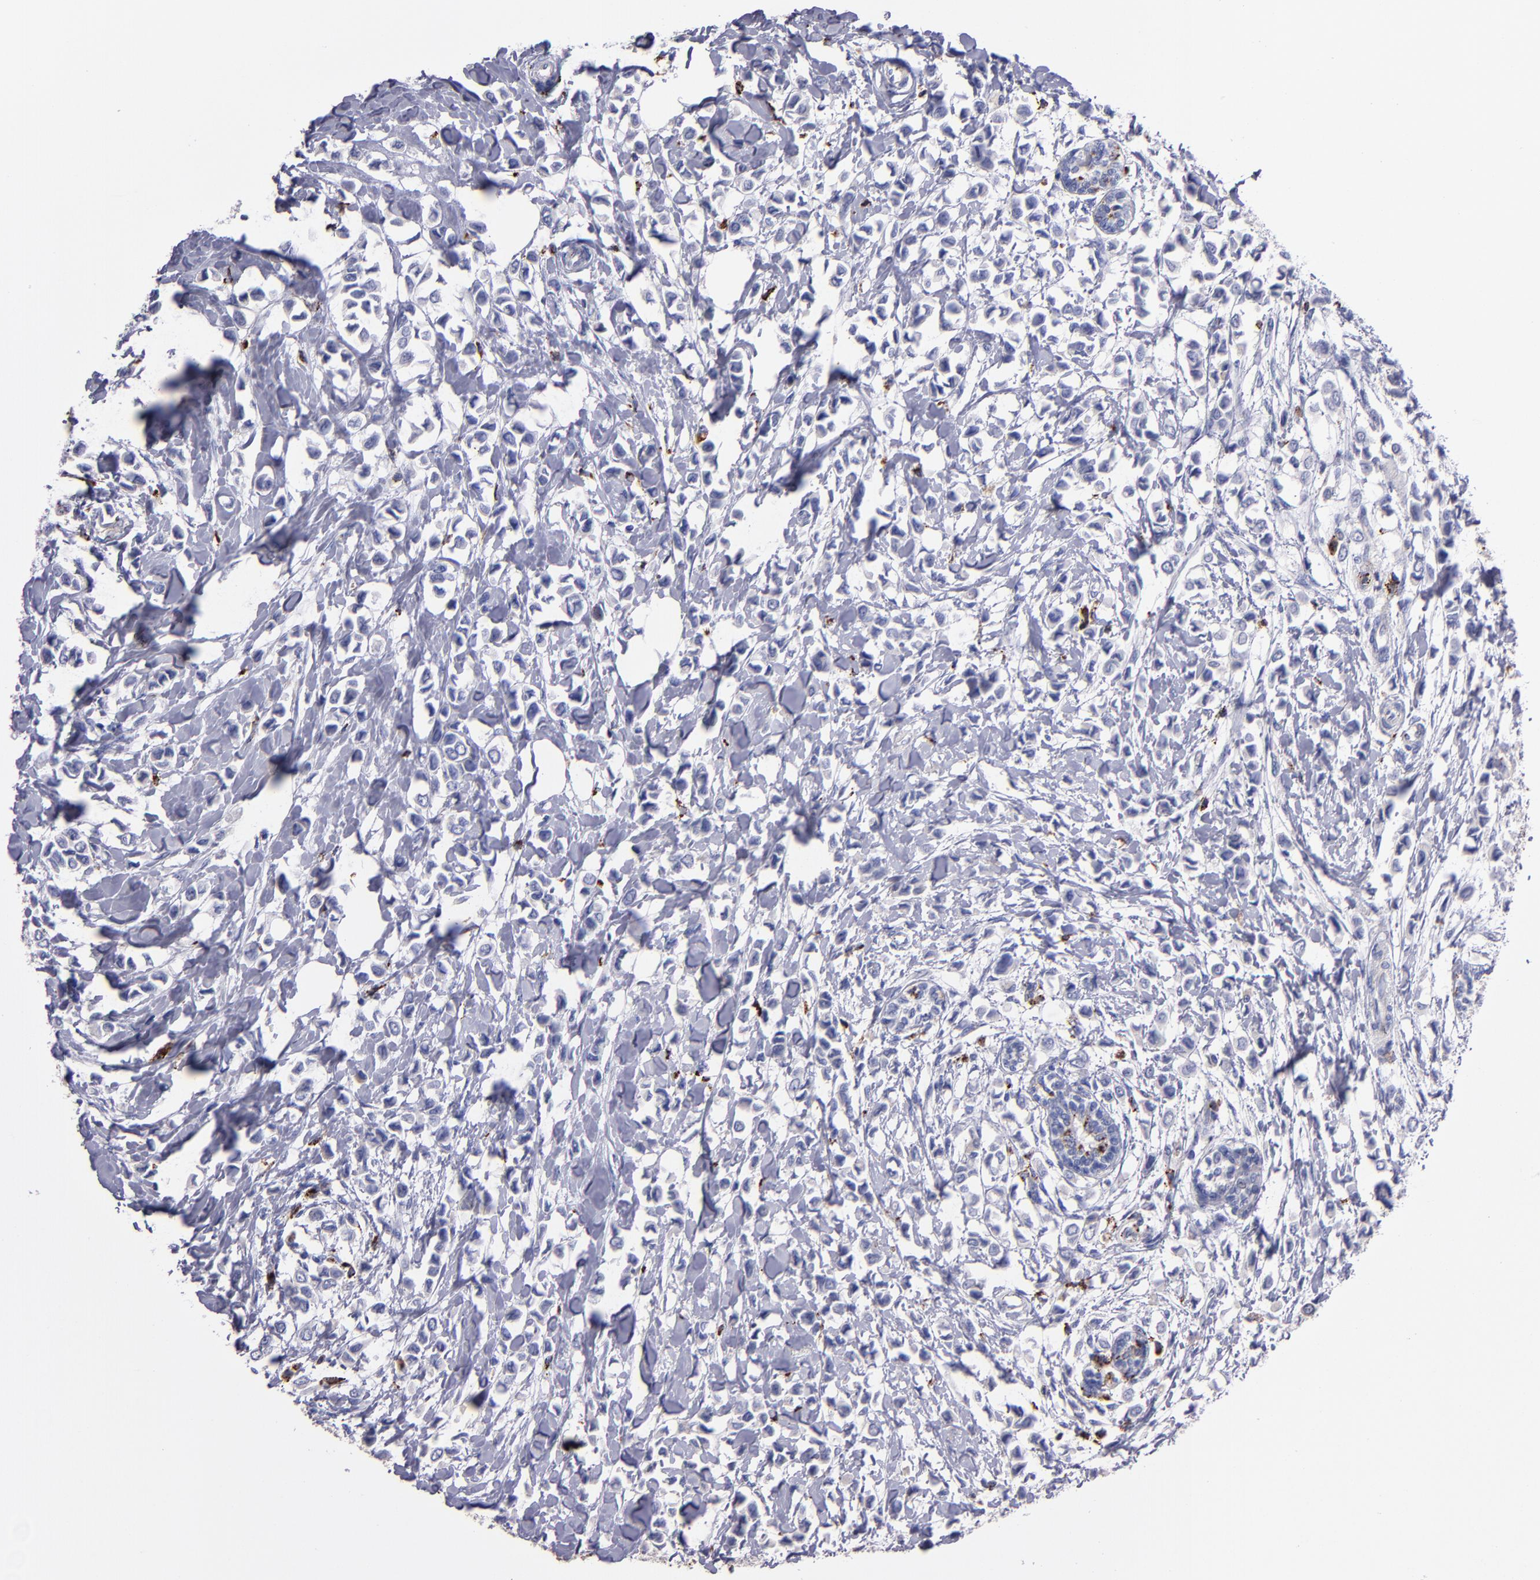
{"staining": {"intensity": "negative", "quantity": "none", "location": "none"}, "tissue": "breast cancer", "cell_type": "Tumor cells", "image_type": "cancer", "snomed": [{"axis": "morphology", "description": "Lobular carcinoma"}, {"axis": "topography", "description": "Breast"}], "caption": "This is a image of immunohistochemistry (IHC) staining of lobular carcinoma (breast), which shows no staining in tumor cells.", "gene": "CTSS", "patient": {"sex": "female", "age": 51}}